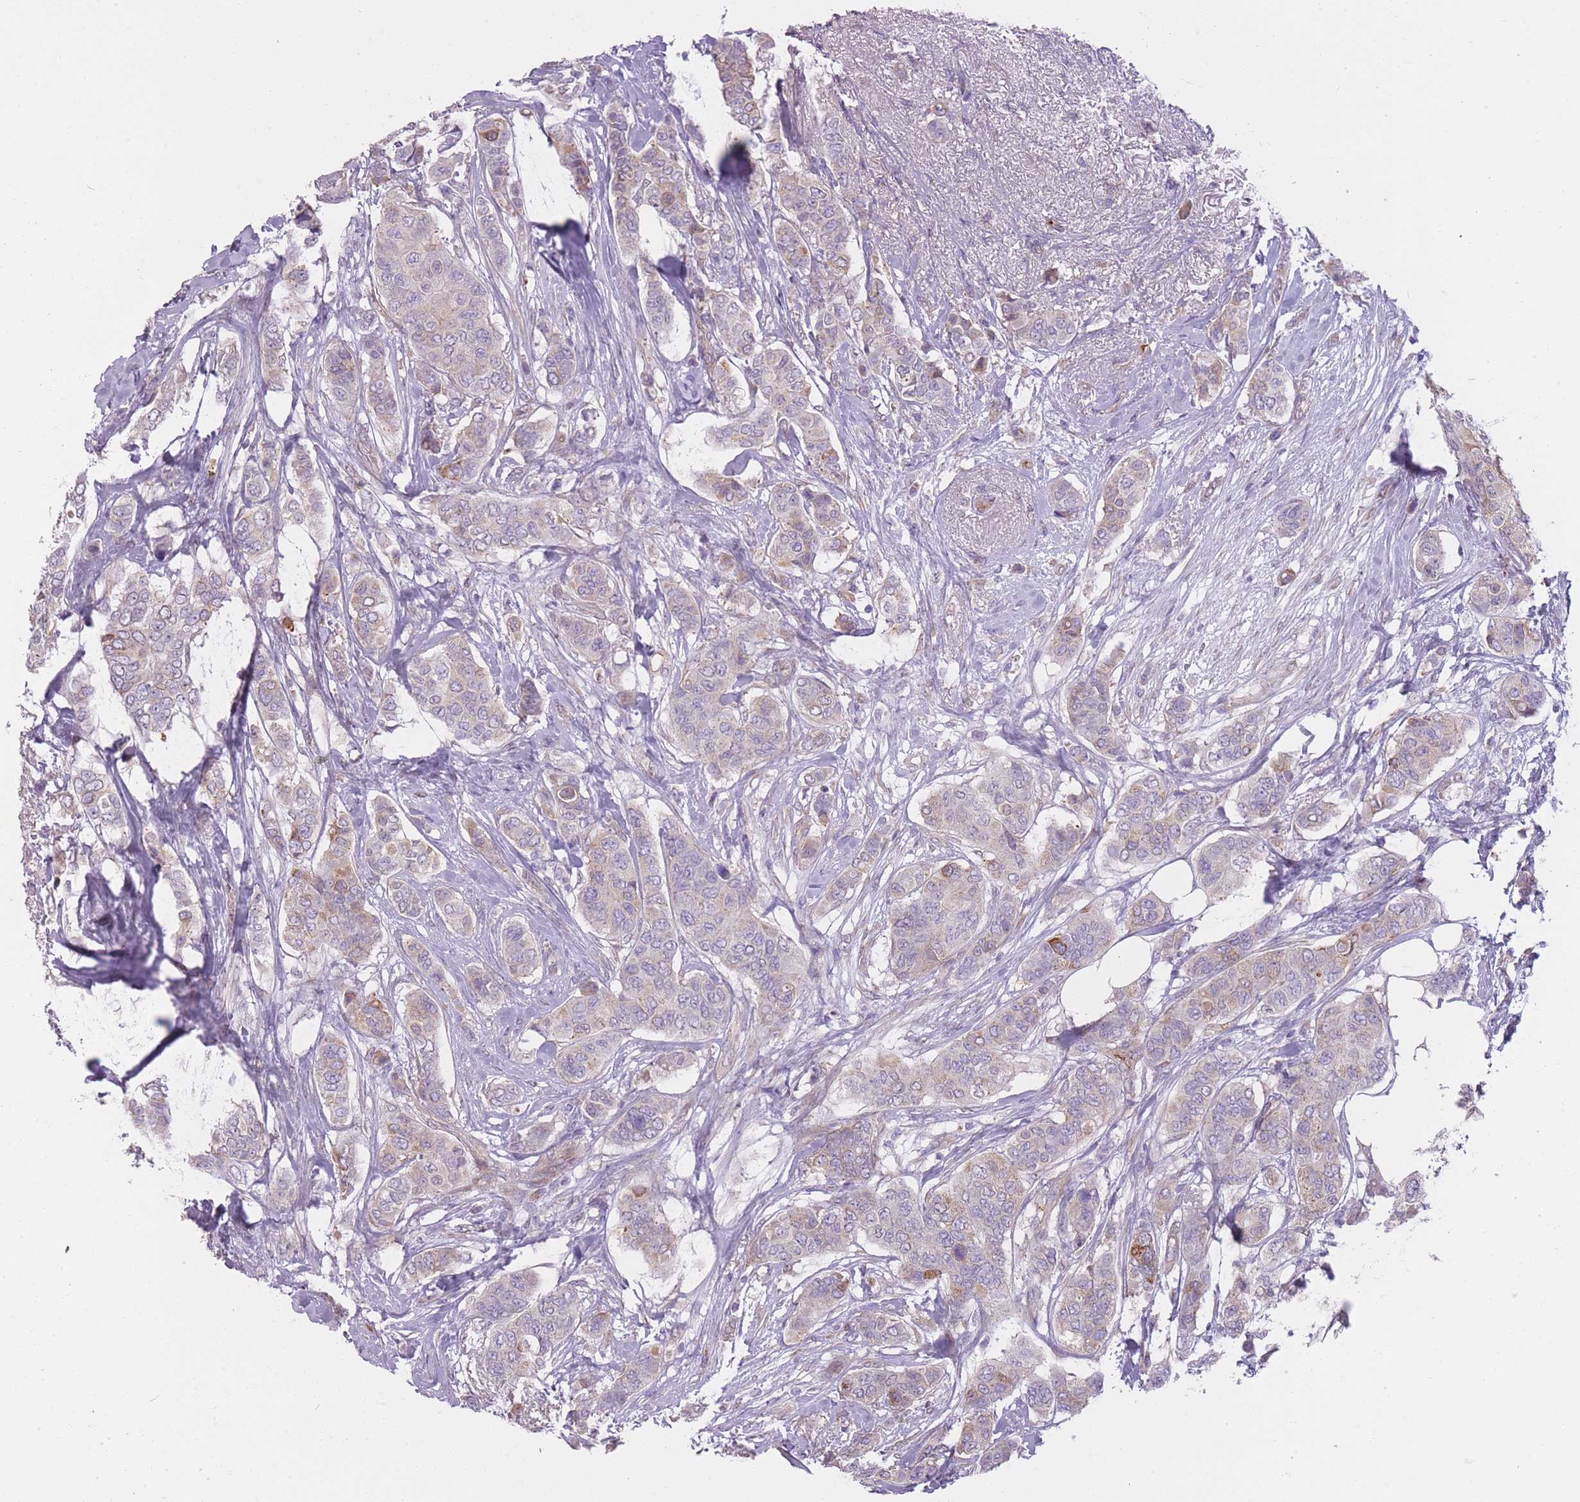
{"staining": {"intensity": "weak", "quantity": "<25%", "location": "cytoplasmic/membranous"}, "tissue": "breast cancer", "cell_type": "Tumor cells", "image_type": "cancer", "snomed": [{"axis": "morphology", "description": "Lobular carcinoma"}, {"axis": "topography", "description": "Breast"}], "caption": "Tumor cells show no significant expression in breast cancer (lobular carcinoma).", "gene": "PGRMC2", "patient": {"sex": "female", "age": 51}}